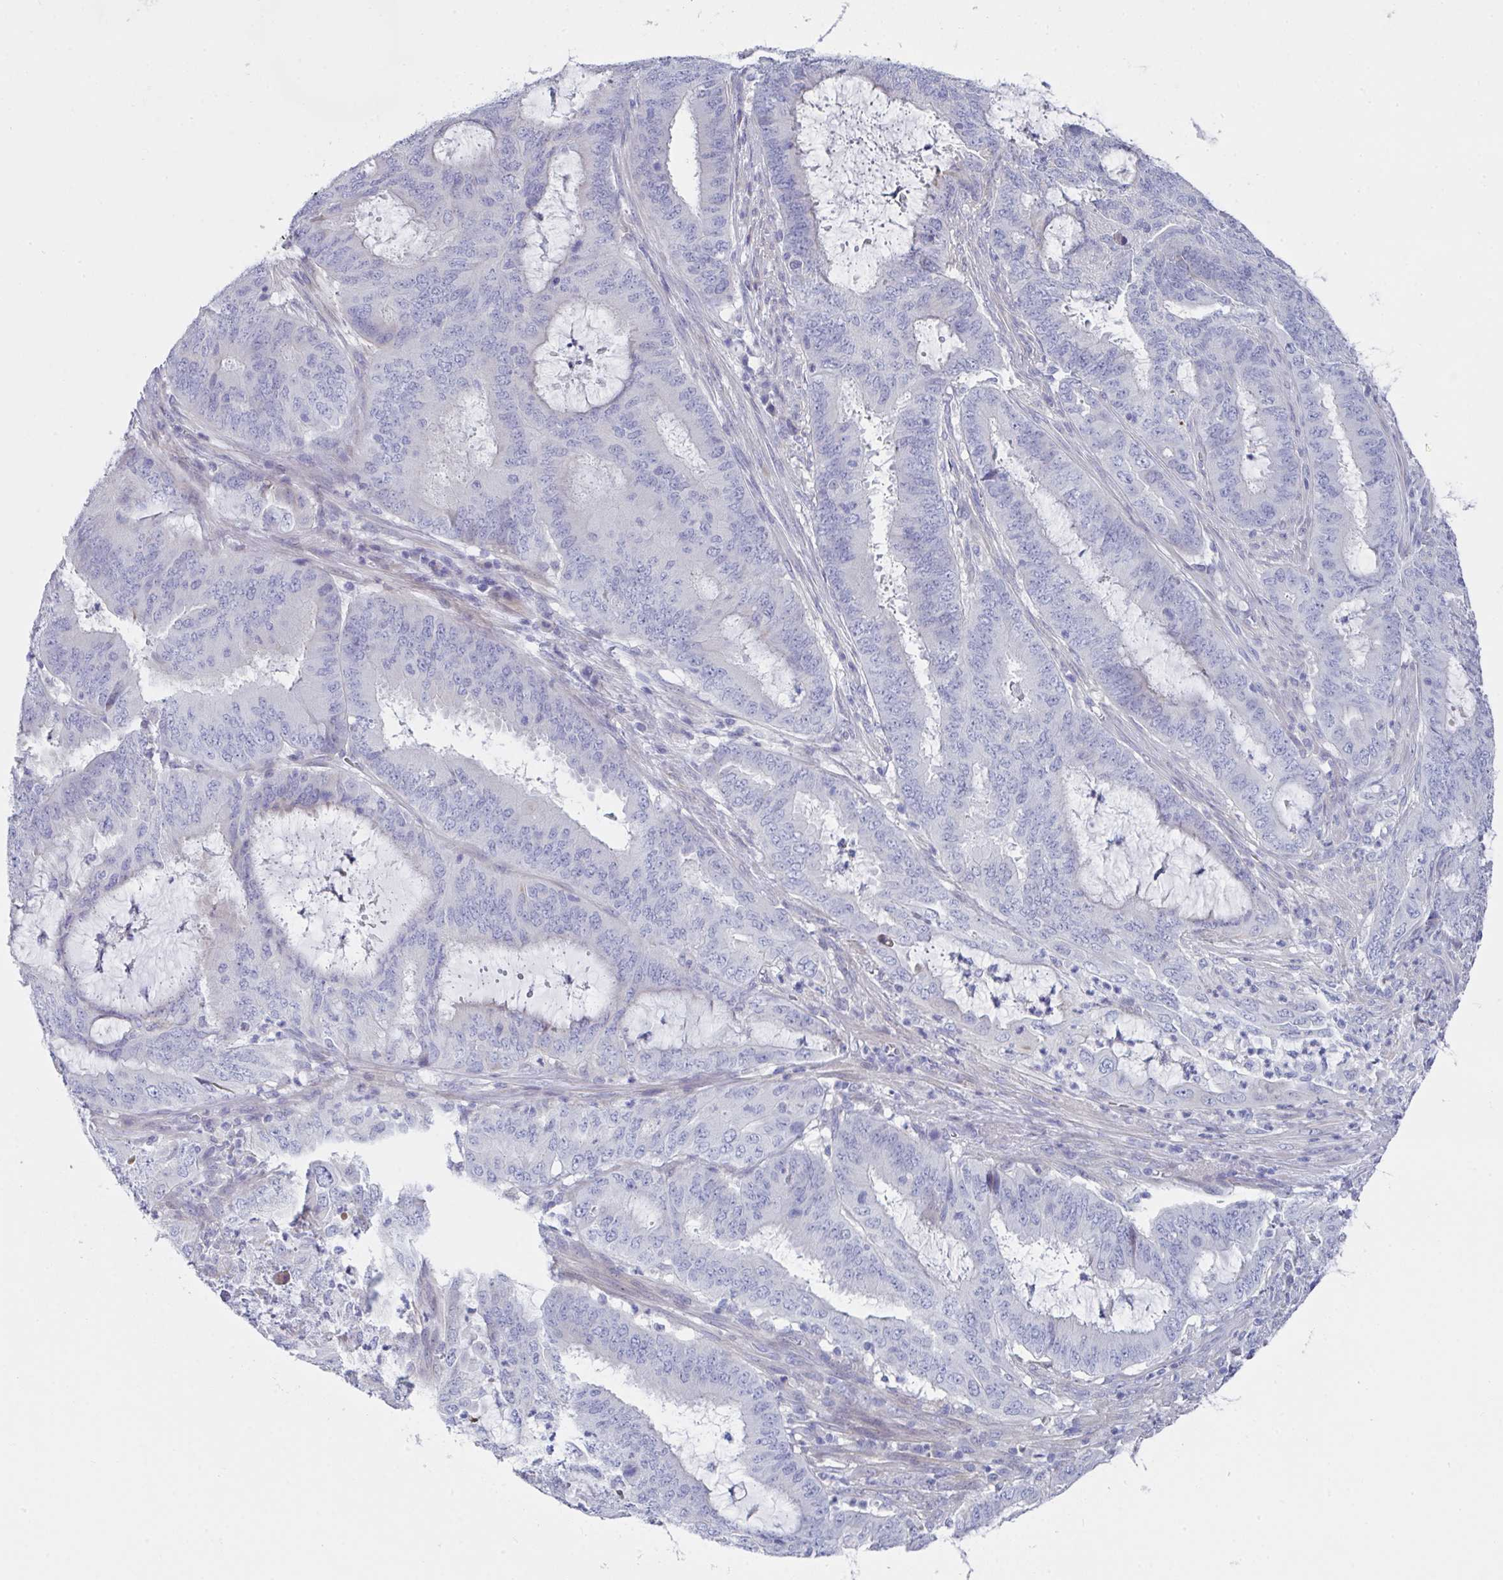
{"staining": {"intensity": "negative", "quantity": "none", "location": "none"}, "tissue": "endometrial cancer", "cell_type": "Tumor cells", "image_type": "cancer", "snomed": [{"axis": "morphology", "description": "Adenocarcinoma, NOS"}, {"axis": "topography", "description": "Endometrium"}], "caption": "A histopathology image of endometrial cancer stained for a protein demonstrates no brown staining in tumor cells. The staining was performed using DAB to visualize the protein expression in brown, while the nuclei were stained in blue with hematoxylin (Magnification: 20x).", "gene": "FBXO47", "patient": {"sex": "female", "age": 51}}